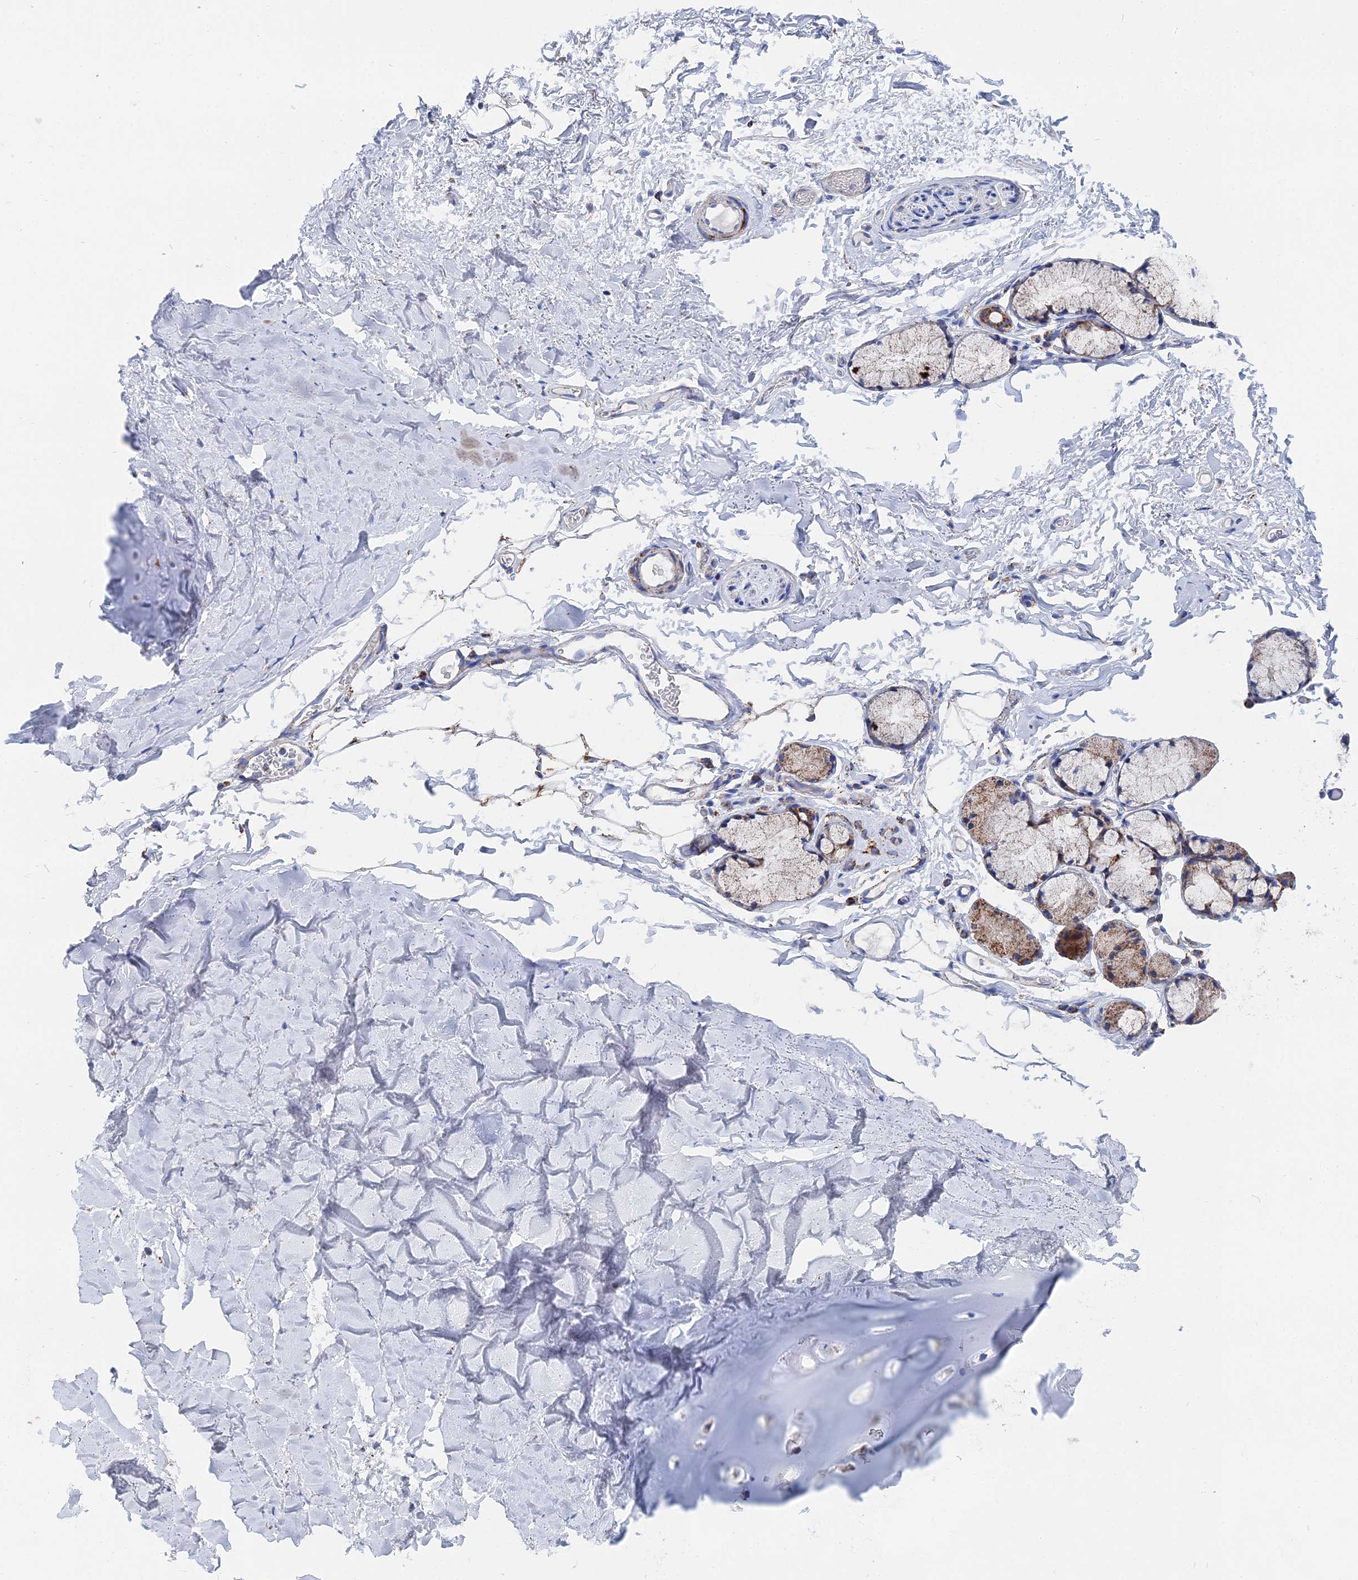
{"staining": {"intensity": "weak", "quantity": "25%-75%", "location": "cytoplasmic/membranous"}, "tissue": "adipose tissue", "cell_type": "Adipocytes", "image_type": "normal", "snomed": [{"axis": "morphology", "description": "Normal tissue, NOS"}, {"axis": "topography", "description": "Bronchus"}], "caption": "Adipose tissue stained for a protein exhibits weak cytoplasmic/membranous positivity in adipocytes. Using DAB (3,3'-diaminobenzidine) (brown) and hematoxylin (blue) stains, captured at high magnification using brightfield microscopy.", "gene": "IFT80", "patient": {"sex": "female", "age": 73}}